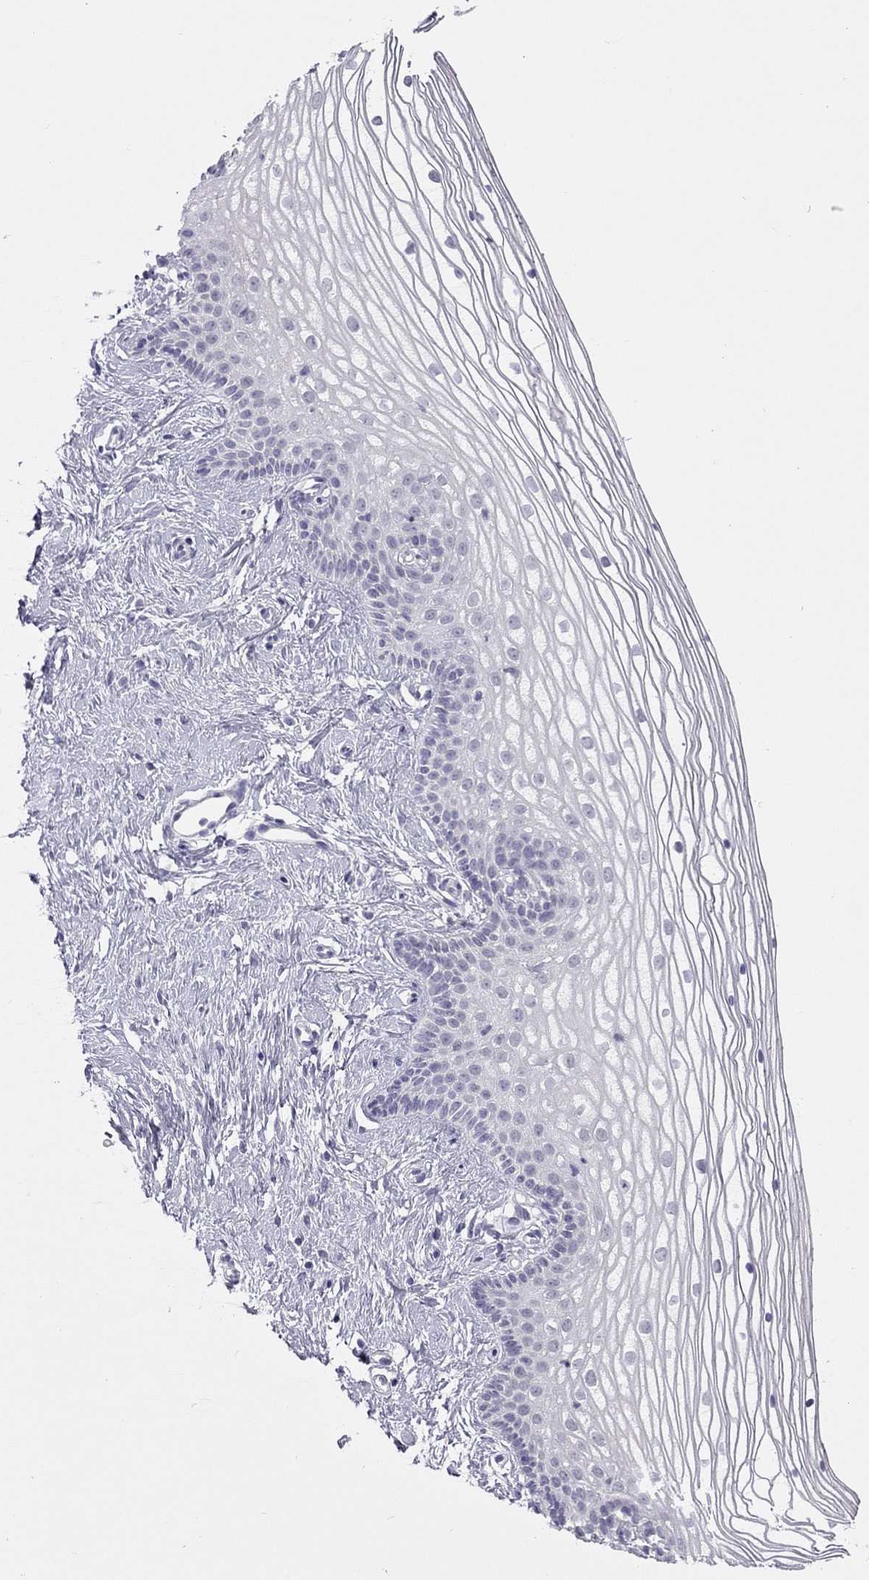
{"staining": {"intensity": "negative", "quantity": "none", "location": "none"}, "tissue": "vagina", "cell_type": "Squamous epithelial cells", "image_type": "normal", "snomed": [{"axis": "morphology", "description": "Normal tissue, NOS"}, {"axis": "topography", "description": "Vagina"}], "caption": "Protein analysis of benign vagina reveals no significant positivity in squamous epithelial cells. Nuclei are stained in blue.", "gene": "SPATA12", "patient": {"sex": "female", "age": 36}}